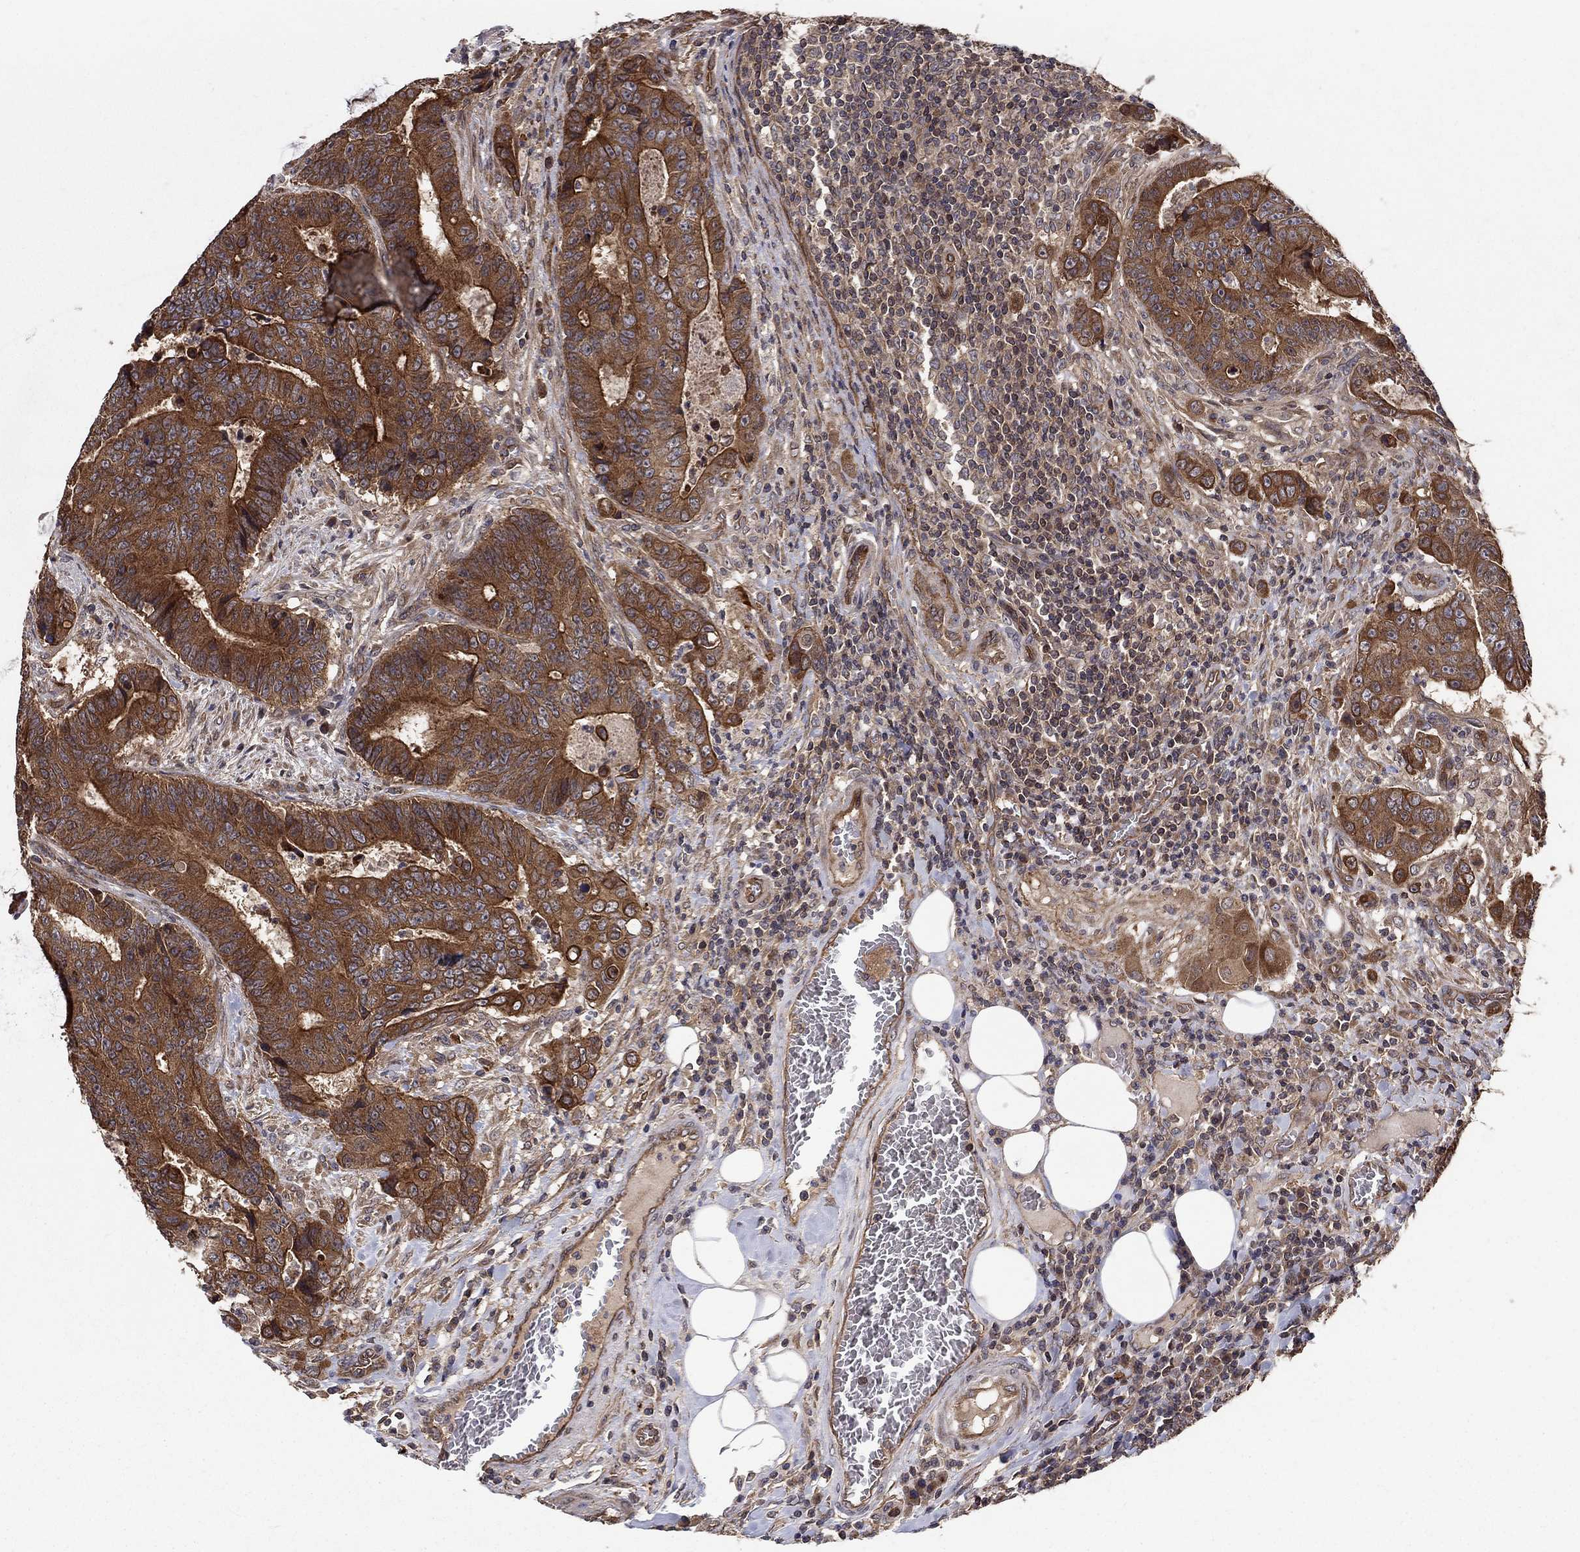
{"staining": {"intensity": "strong", "quantity": ">75%", "location": "cytoplasmic/membranous"}, "tissue": "colorectal cancer", "cell_type": "Tumor cells", "image_type": "cancer", "snomed": [{"axis": "morphology", "description": "Adenocarcinoma, NOS"}, {"axis": "topography", "description": "Colon"}], "caption": "Strong cytoplasmic/membranous positivity for a protein is appreciated in about >75% of tumor cells of colorectal cancer (adenocarcinoma) using IHC.", "gene": "BMERB1", "patient": {"sex": "female", "age": 48}}